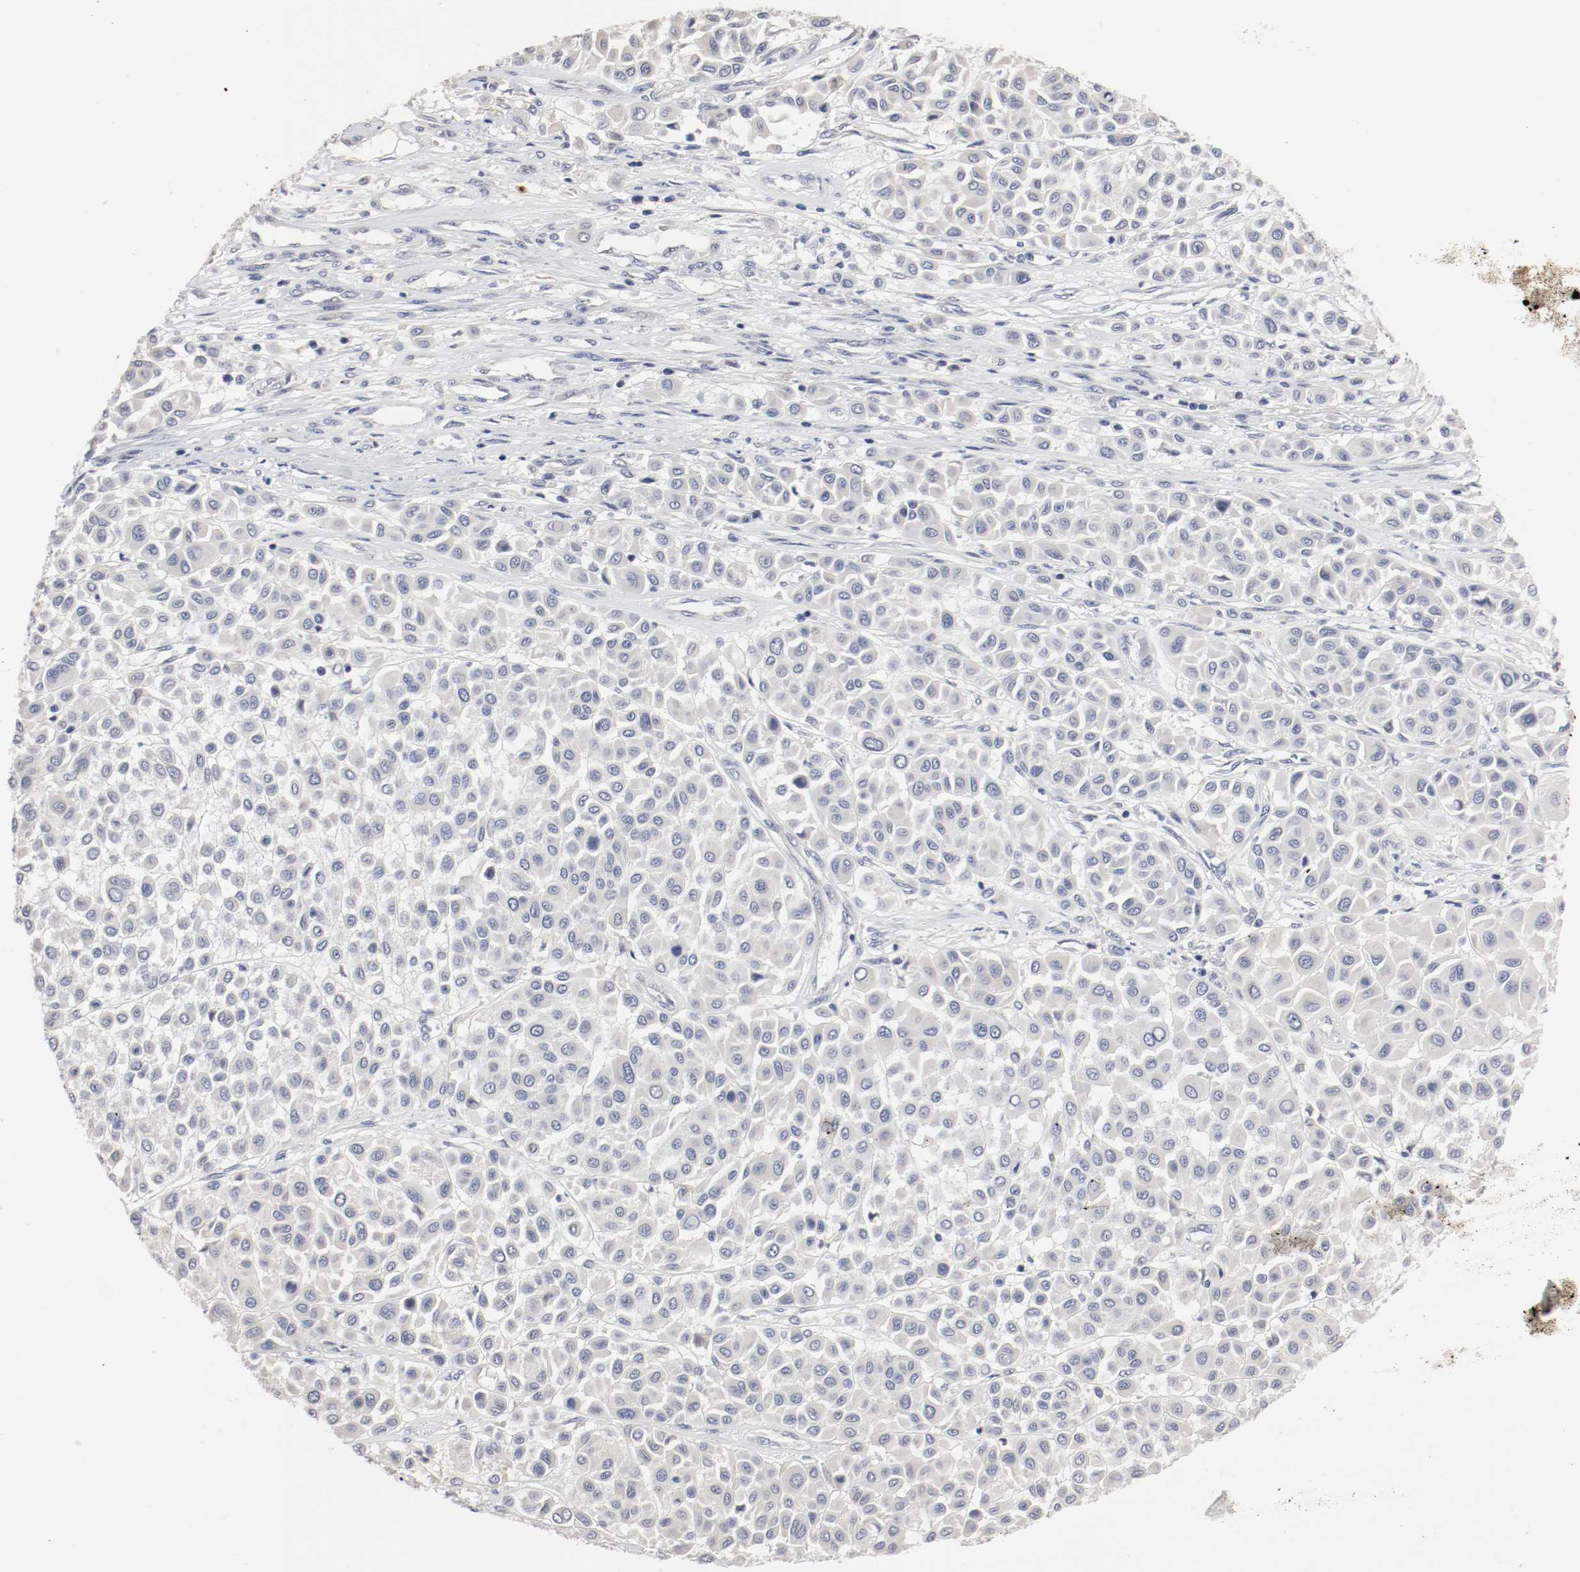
{"staining": {"intensity": "negative", "quantity": "none", "location": "none"}, "tissue": "melanoma", "cell_type": "Tumor cells", "image_type": "cancer", "snomed": [{"axis": "morphology", "description": "Malignant melanoma, Metastatic site"}, {"axis": "topography", "description": "Soft tissue"}], "caption": "Melanoma was stained to show a protein in brown. There is no significant positivity in tumor cells. (DAB immunohistochemistry visualized using brightfield microscopy, high magnification).", "gene": "CEBPE", "patient": {"sex": "male", "age": 41}}